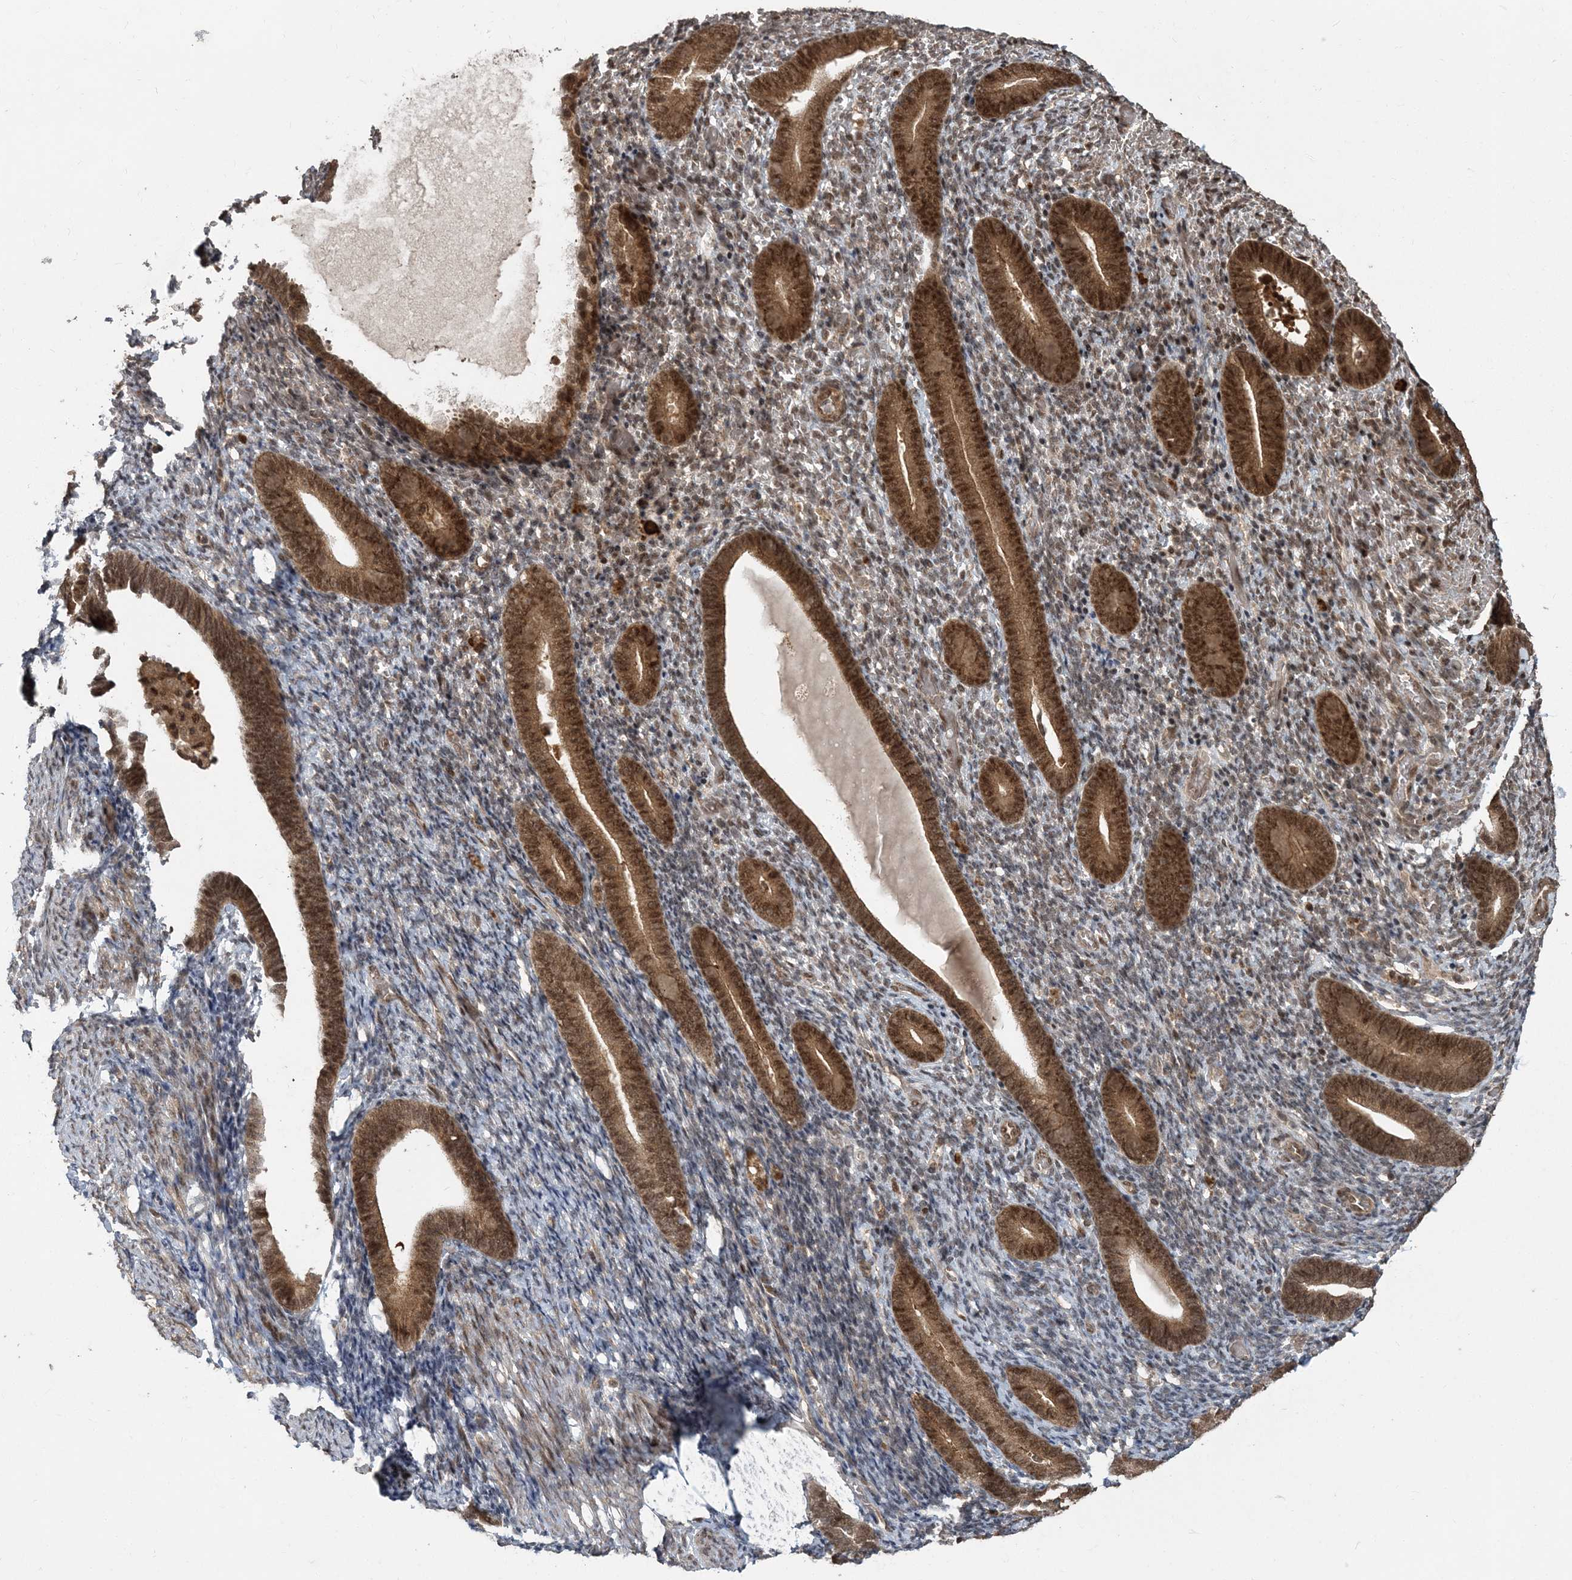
{"staining": {"intensity": "moderate", "quantity": ">75%", "location": "nuclear"}, "tissue": "endometrium", "cell_type": "Cells in endometrial stroma", "image_type": "normal", "snomed": [{"axis": "morphology", "description": "Normal tissue, NOS"}, {"axis": "topography", "description": "Endometrium"}], "caption": "Immunohistochemical staining of normal human endometrium demonstrates moderate nuclear protein staining in approximately >75% of cells in endometrial stroma.", "gene": "COPS7B", "patient": {"sex": "female", "age": 51}}